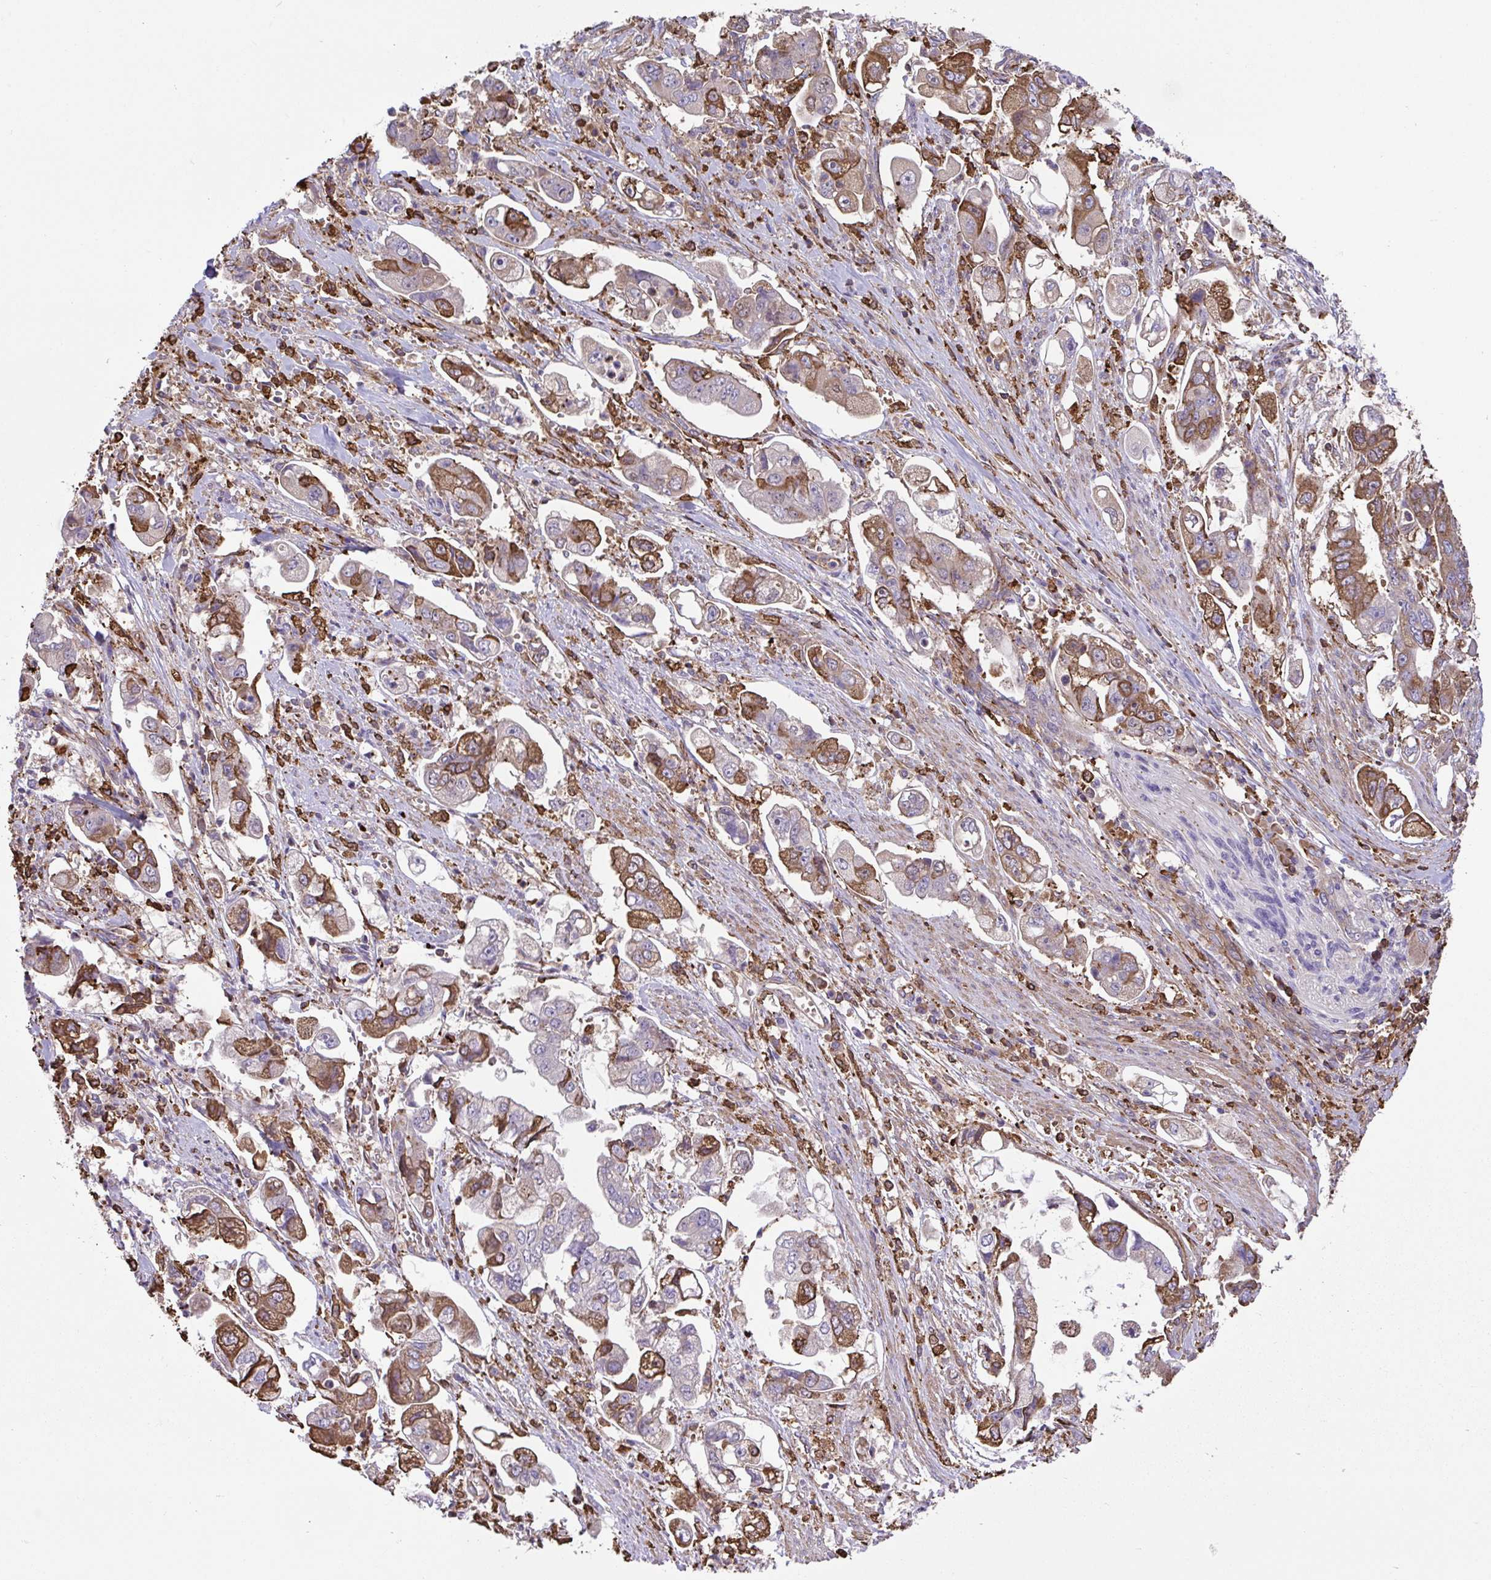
{"staining": {"intensity": "strong", "quantity": "25%-75%", "location": "cytoplasmic/membranous"}, "tissue": "stomach cancer", "cell_type": "Tumor cells", "image_type": "cancer", "snomed": [{"axis": "morphology", "description": "Adenocarcinoma, NOS"}, {"axis": "topography", "description": "Stomach"}], "caption": "Immunohistochemistry (DAB (3,3'-diaminobenzidine)) staining of stomach cancer demonstrates strong cytoplasmic/membranous protein staining in approximately 25%-75% of tumor cells.", "gene": "PPIH", "patient": {"sex": "male", "age": 62}}